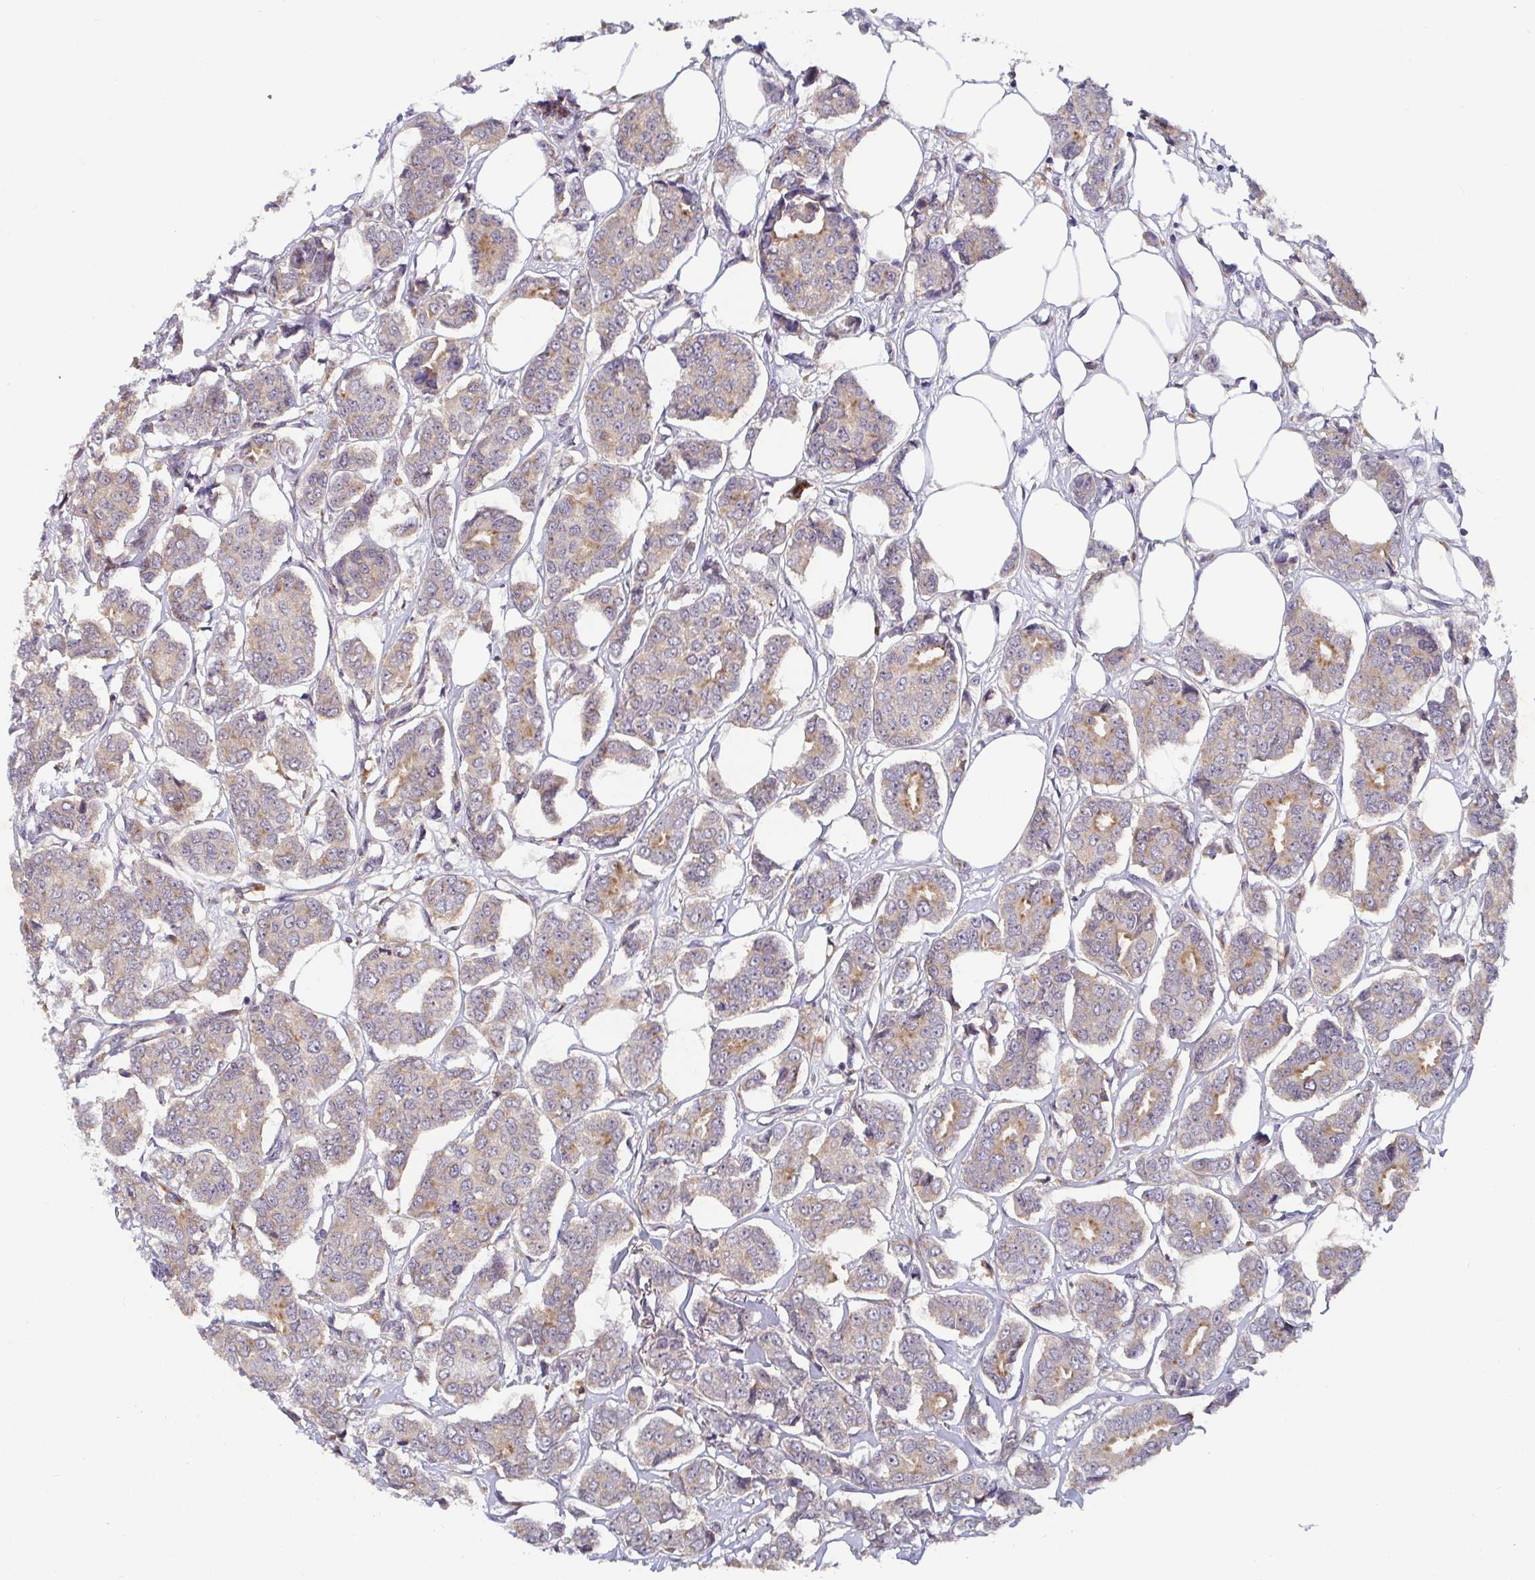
{"staining": {"intensity": "weak", "quantity": "<25%", "location": "cytoplasmic/membranous"}, "tissue": "breast cancer", "cell_type": "Tumor cells", "image_type": "cancer", "snomed": [{"axis": "morphology", "description": "Duct carcinoma"}, {"axis": "topography", "description": "Breast"}], "caption": "This is an immunohistochemistry (IHC) photomicrograph of human breast cancer. There is no positivity in tumor cells.", "gene": "CDH18", "patient": {"sex": "female", "age": 94}}